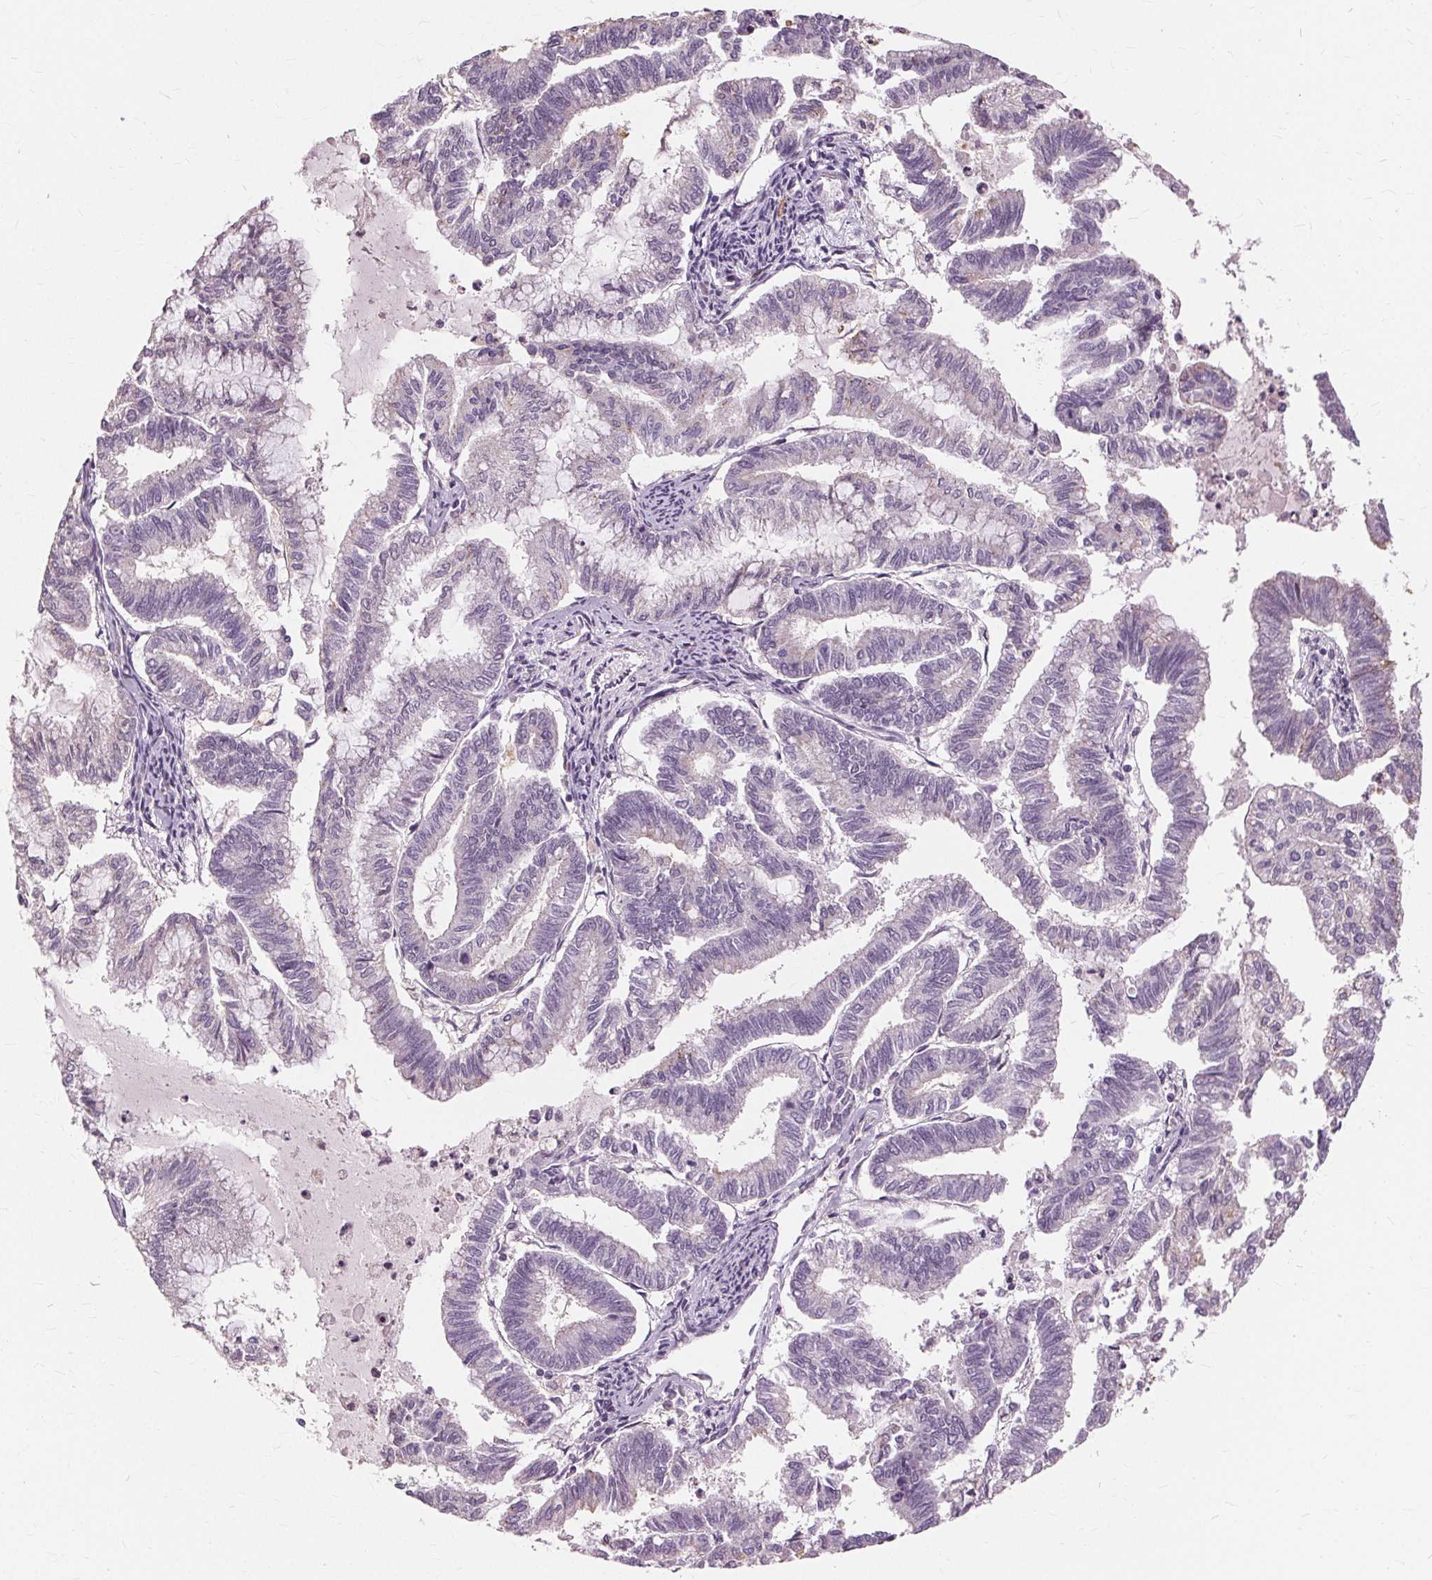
{"staining": {"intensity": "negative", "quantity": "none", "location": "none"}, "tissue": "endometrial cancer", "cell_type": "Tumor cells", "image_type": "cancer", "snomed": [{"axis": "morphology", "description": "Adenocarcinoma, NOS"}, {"axis": "topography", "description": "Endometrium"}], "caption": "Micrograph shows no significant protein positivity in tumor cells of adenocarcinoma (endometrial).", "gene": "SIGLEC6", "patient": {"sex": "female", "age": 79}}